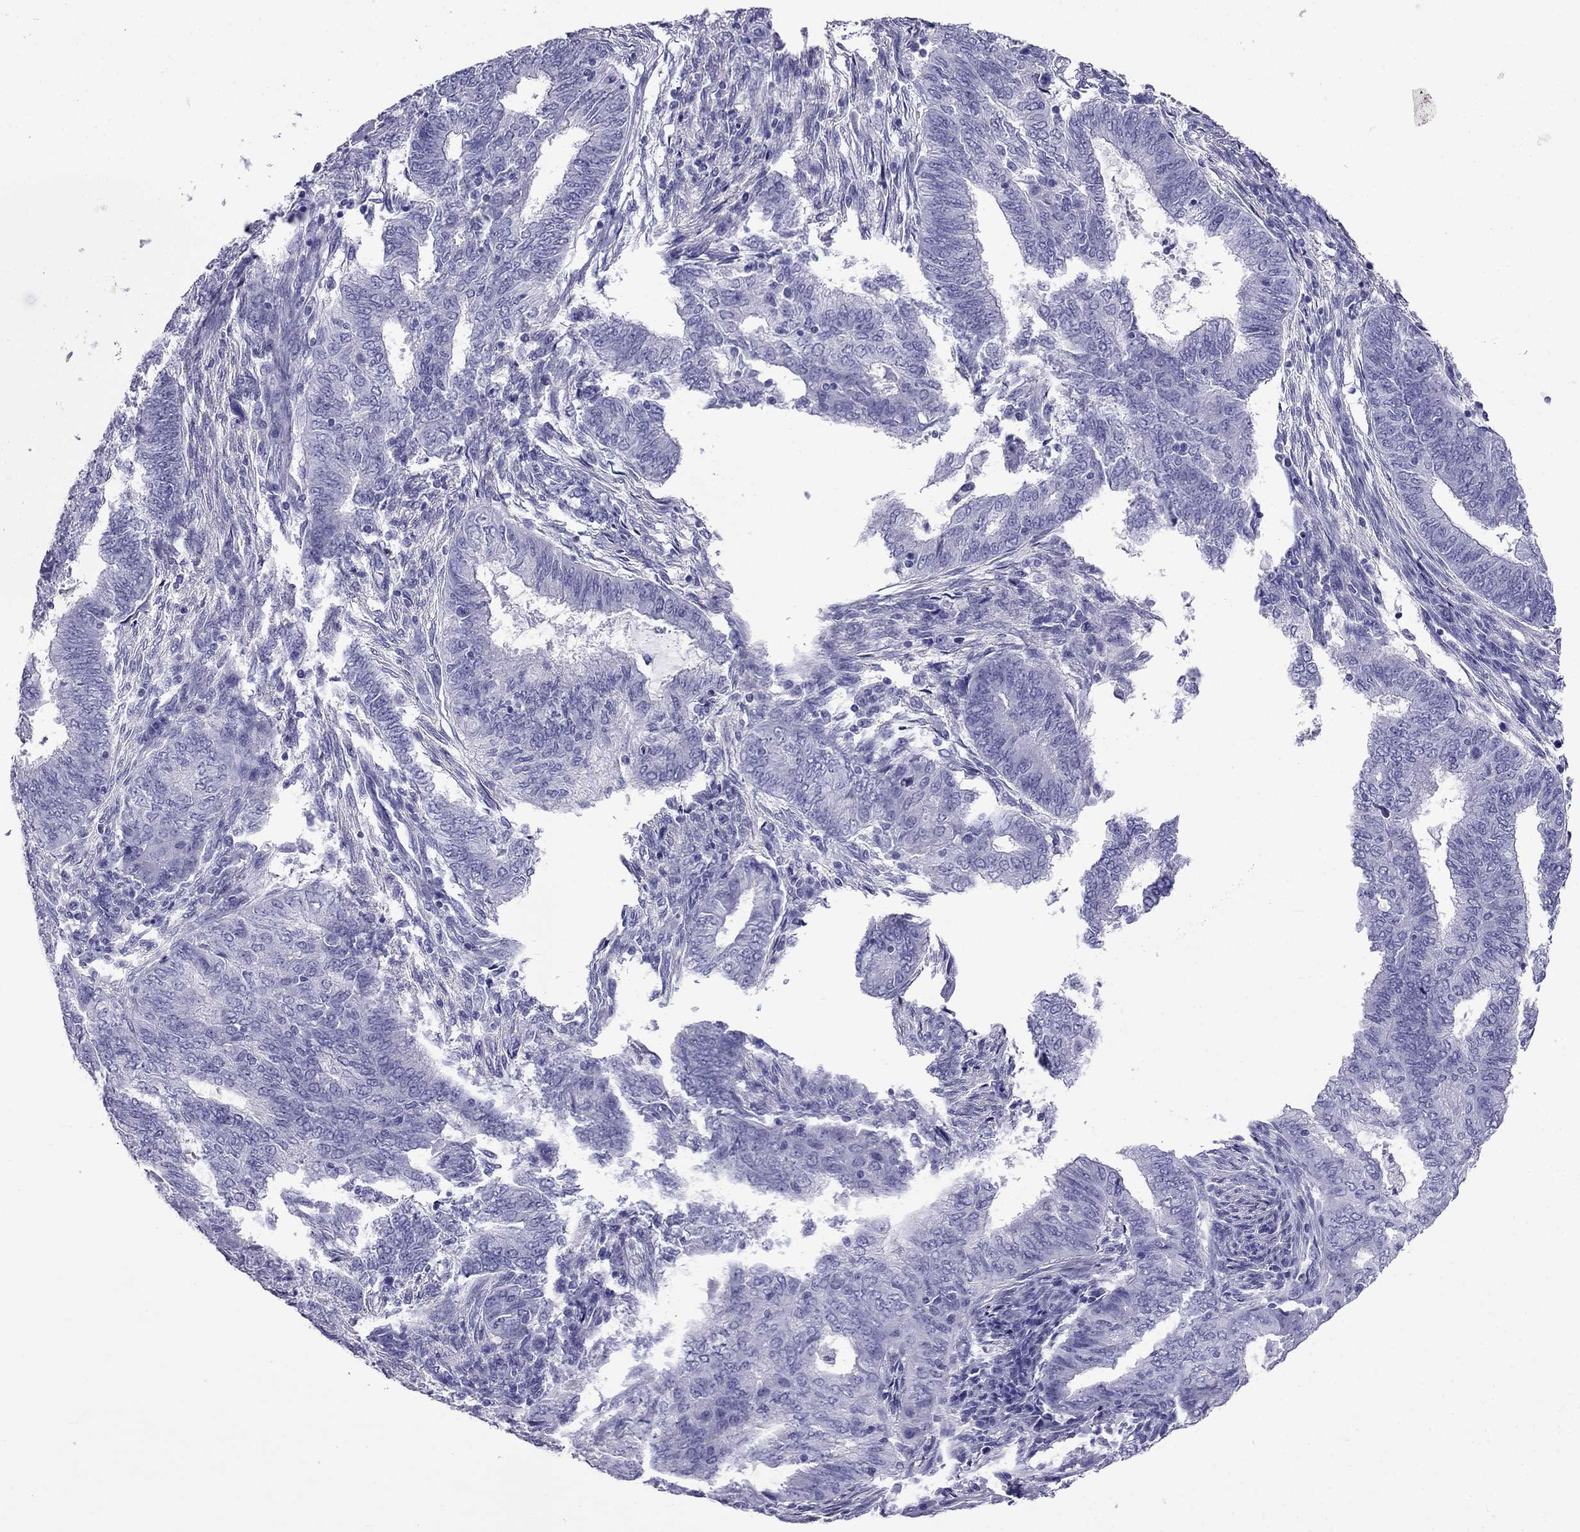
{"staining": {"intensity": "negative", "quantity": "none", "location": "none"}, "tissue": "endometrial cancer", "cell_type": "Tumor cells", "image_type": "cancer", "snomed": [{"axis": "morphology", "description": "Adenocarcinoma, NOS"}, {"axis": "topography", "description": "Endometrium"}], "caption": "An IHC image of endometrial adenocarcinoma is shown. There is no staining in tumor cells of endometrial adenocarcinoma.", "gene": "ARR3", "patient": {"sex": "female", "age": 62}}